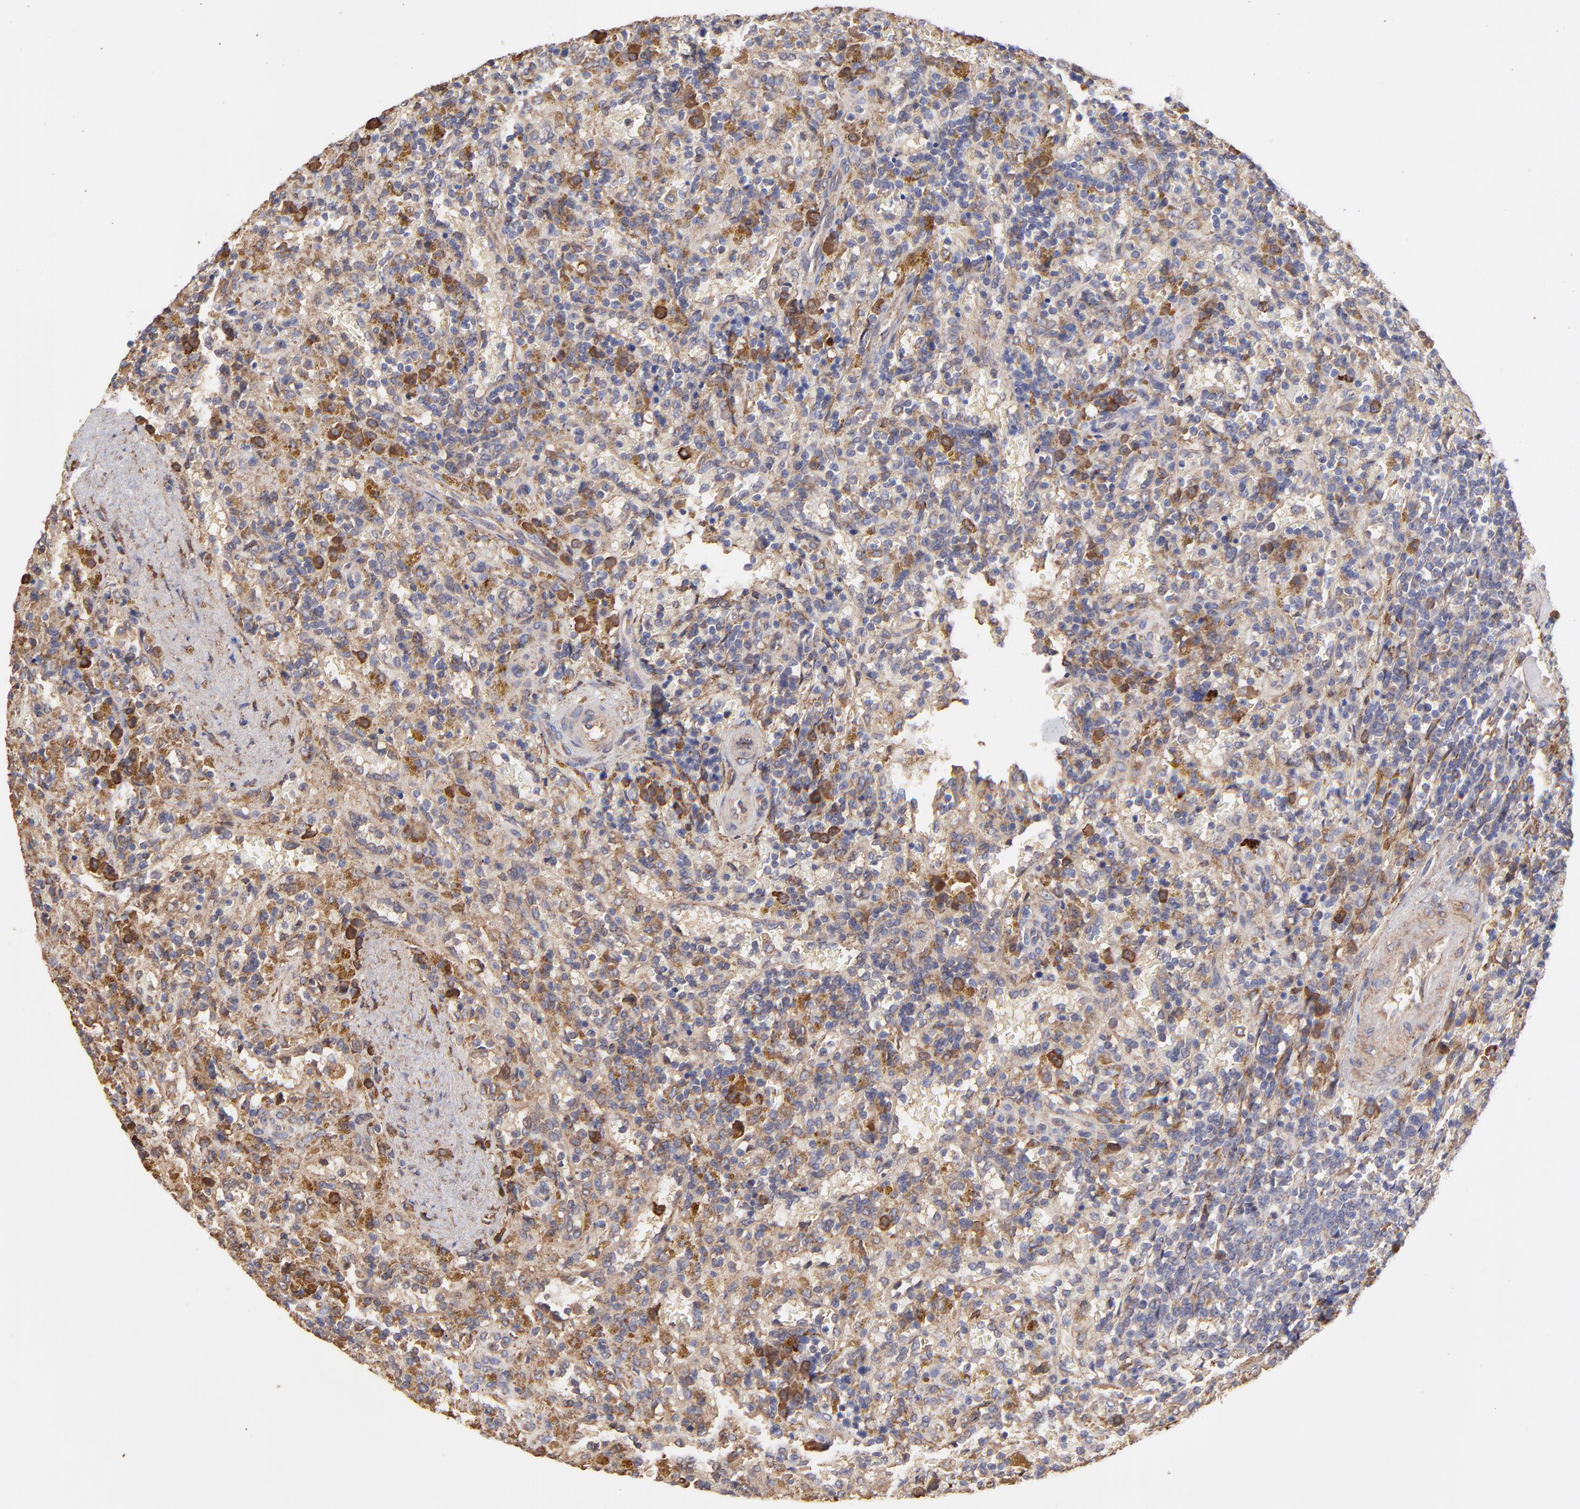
{"staining": {"intensity": "moderate", "quantity": "25%-75%", "location": "cytoplasmic/membranous"}, "tissue": "lymphoma", "cell_type": "Tumor cells", "image_type": "cancer", "snomed": [{"axis": "morphology", "description": "Malignant lymphoma, non-Hodgkin's type, Low grade"}, {"axis": "topography", "description": "Spleen"}], "caption": "Protein staining exhibits moderate cytoplasmic/membranous positivity in approximately 25%-75% of tumor cells in lymphoma. The staining is performed using DAB (3,3'-diaminobenzidine) brown chromogen to label protein expression. The nuclei are counter-stained blue using hematoxylin.", "gene": "PFKM", "patient": {"sex": "female", "age": 65}}